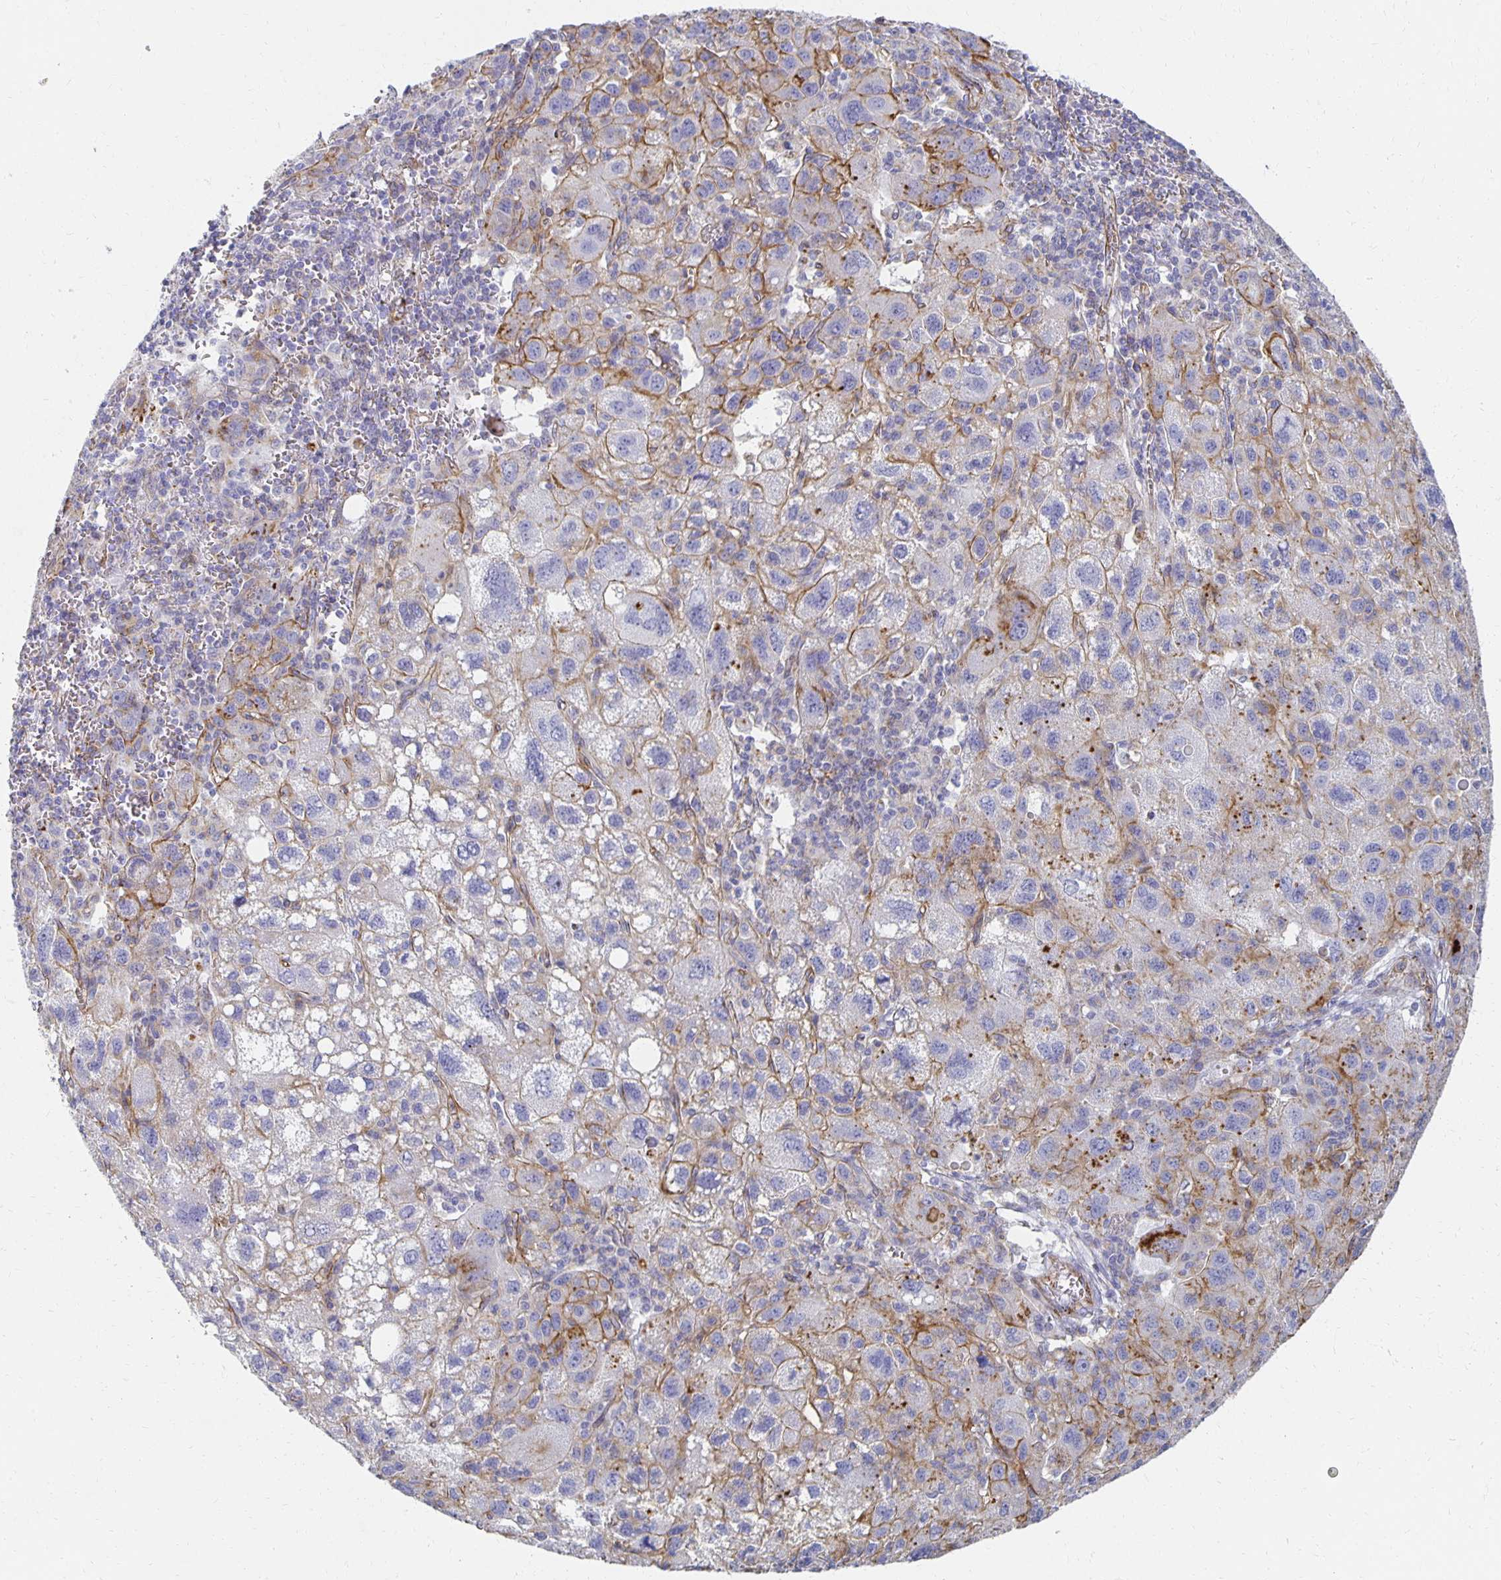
{"staining": {"intensity": "moderate", "quantity": "25%-75%", "location": "cytoplasmic/membranous"}, "tissue": "liver cancer", "cell_type": "Tumor cells", "image_type": "cancer", "snomed": [{"axis": "morphology", "description": "Carcinoma, Hepatocellular, NOS"}, {"axis": "topography", "description": "Liver"}], "caption": "The photomicrograph demonstrates immunohistochemical staining of liver cancer (hepatocellular carcinoma). There is moderate cytoplasmic/membranous positivity is identified in about 25%-75% of tumor cells.", "gene": "TAAR1", "patient": {"sex": "female", "age": 77}}